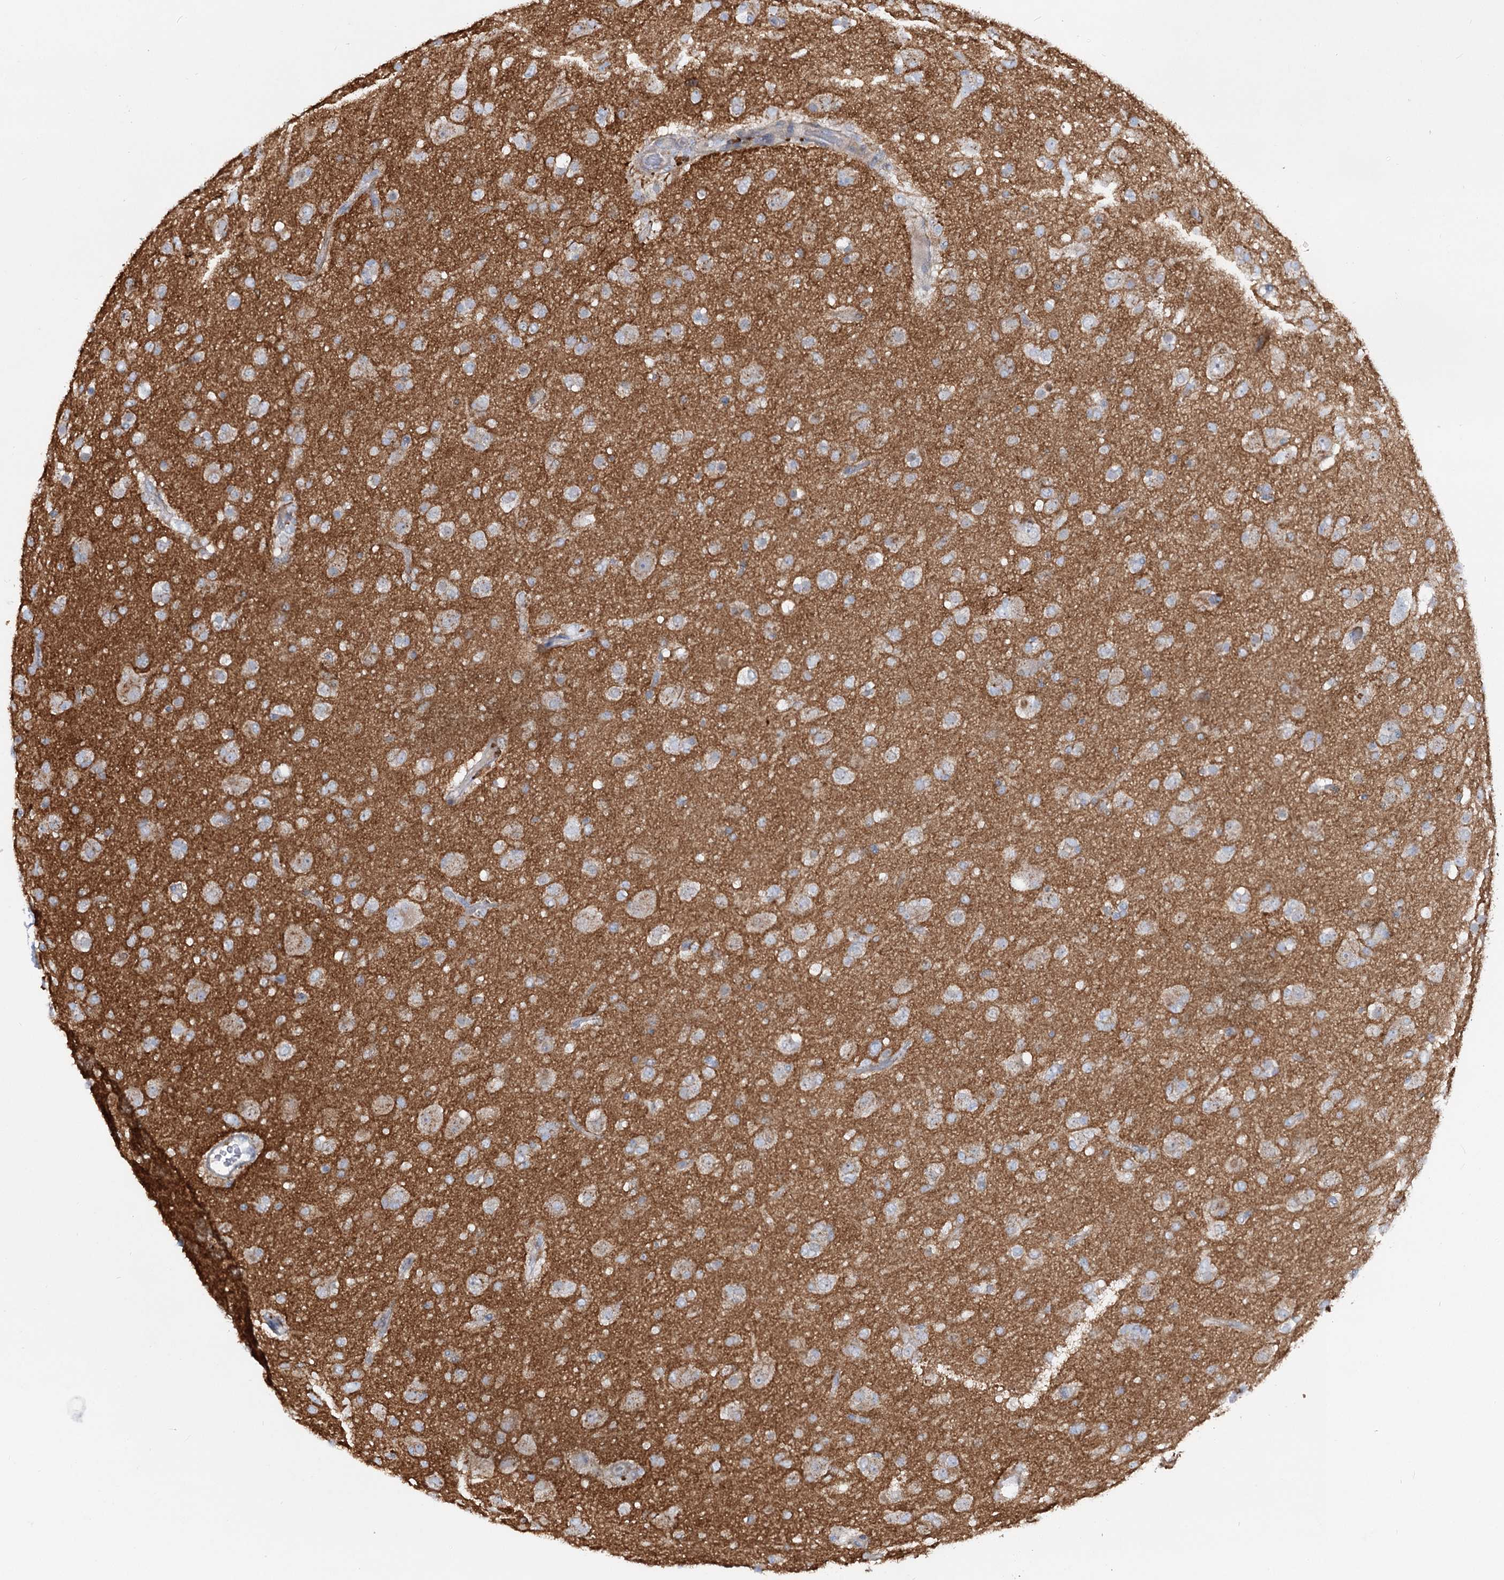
{"staining": {"intensity": "negative", "quantity": "none", "location": "none"}, "tissue": "glioma", "cell_type": "Tumor cells", "image_type": "cancer", "snomed": [{"axis": "morphology", "description": "Glioma, malignant, Low grade"}, {"axis": "topography", "description": "Brain"}], "caption": "IHC micrograph of human glioma stained for a protein (brown), which exhibits no staining in tumor cells.", "gene": "SCN11A", "patient": {"sex": "male", "age": 65}}